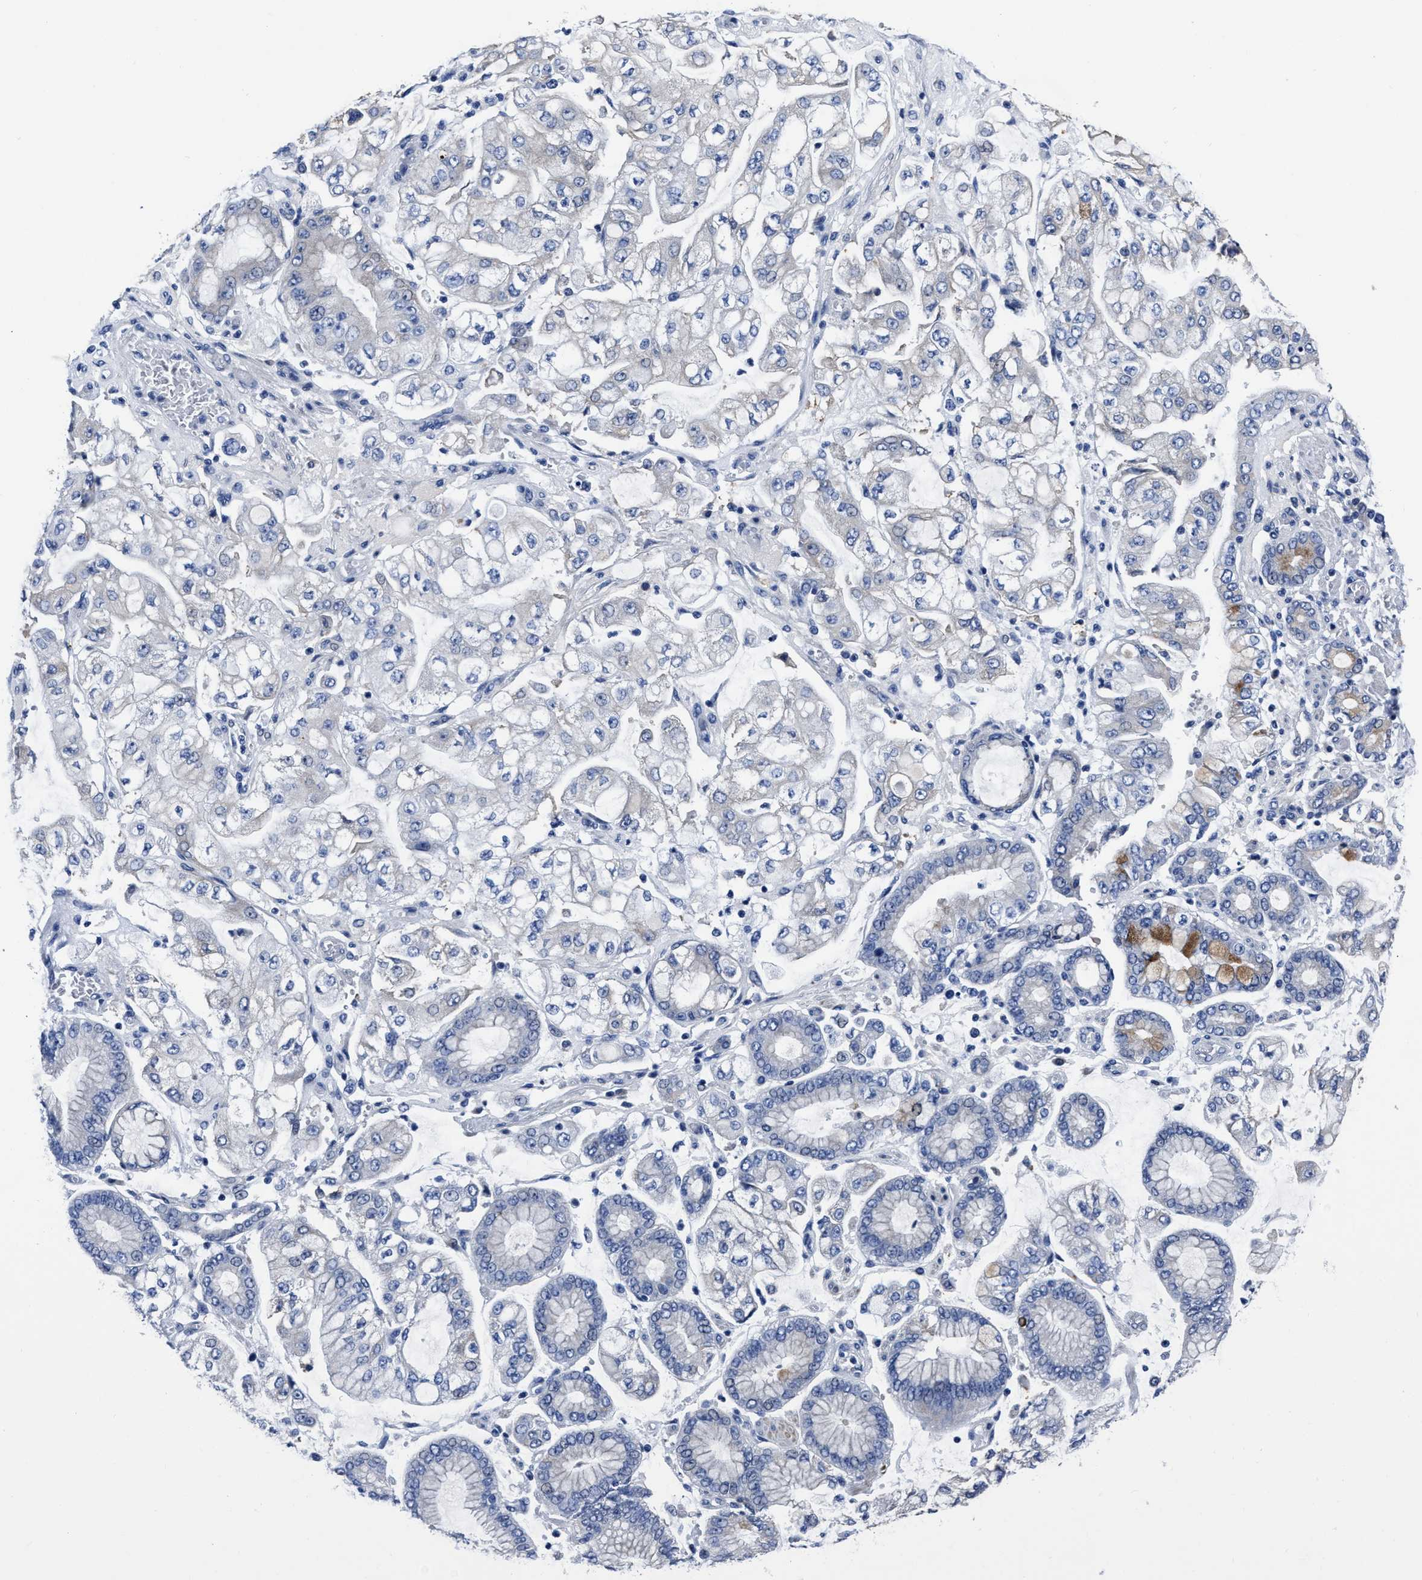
{"staining": {"intensity": "moderate", "quantity": "<25%", "location": "cytoplasmic/membranous"}, "tissue": "stomach cancer", "cell_type": "Tumor cells", "image_type": "cancer", "snomed": [{"axis": "morphology", "description": "Adenocarcinoma, NOS"}, {"axis": "topography", "description": "Stomach"}], "caption": "Brown immunohistochemical staining in stomach cancer (adenocarcinoma) exhibits moderate cytoplasmic/membranous positivity in about <25% of tumor cells.", "gene": "MOV10L1", "patient": {"sex": "male", "age": 76}}